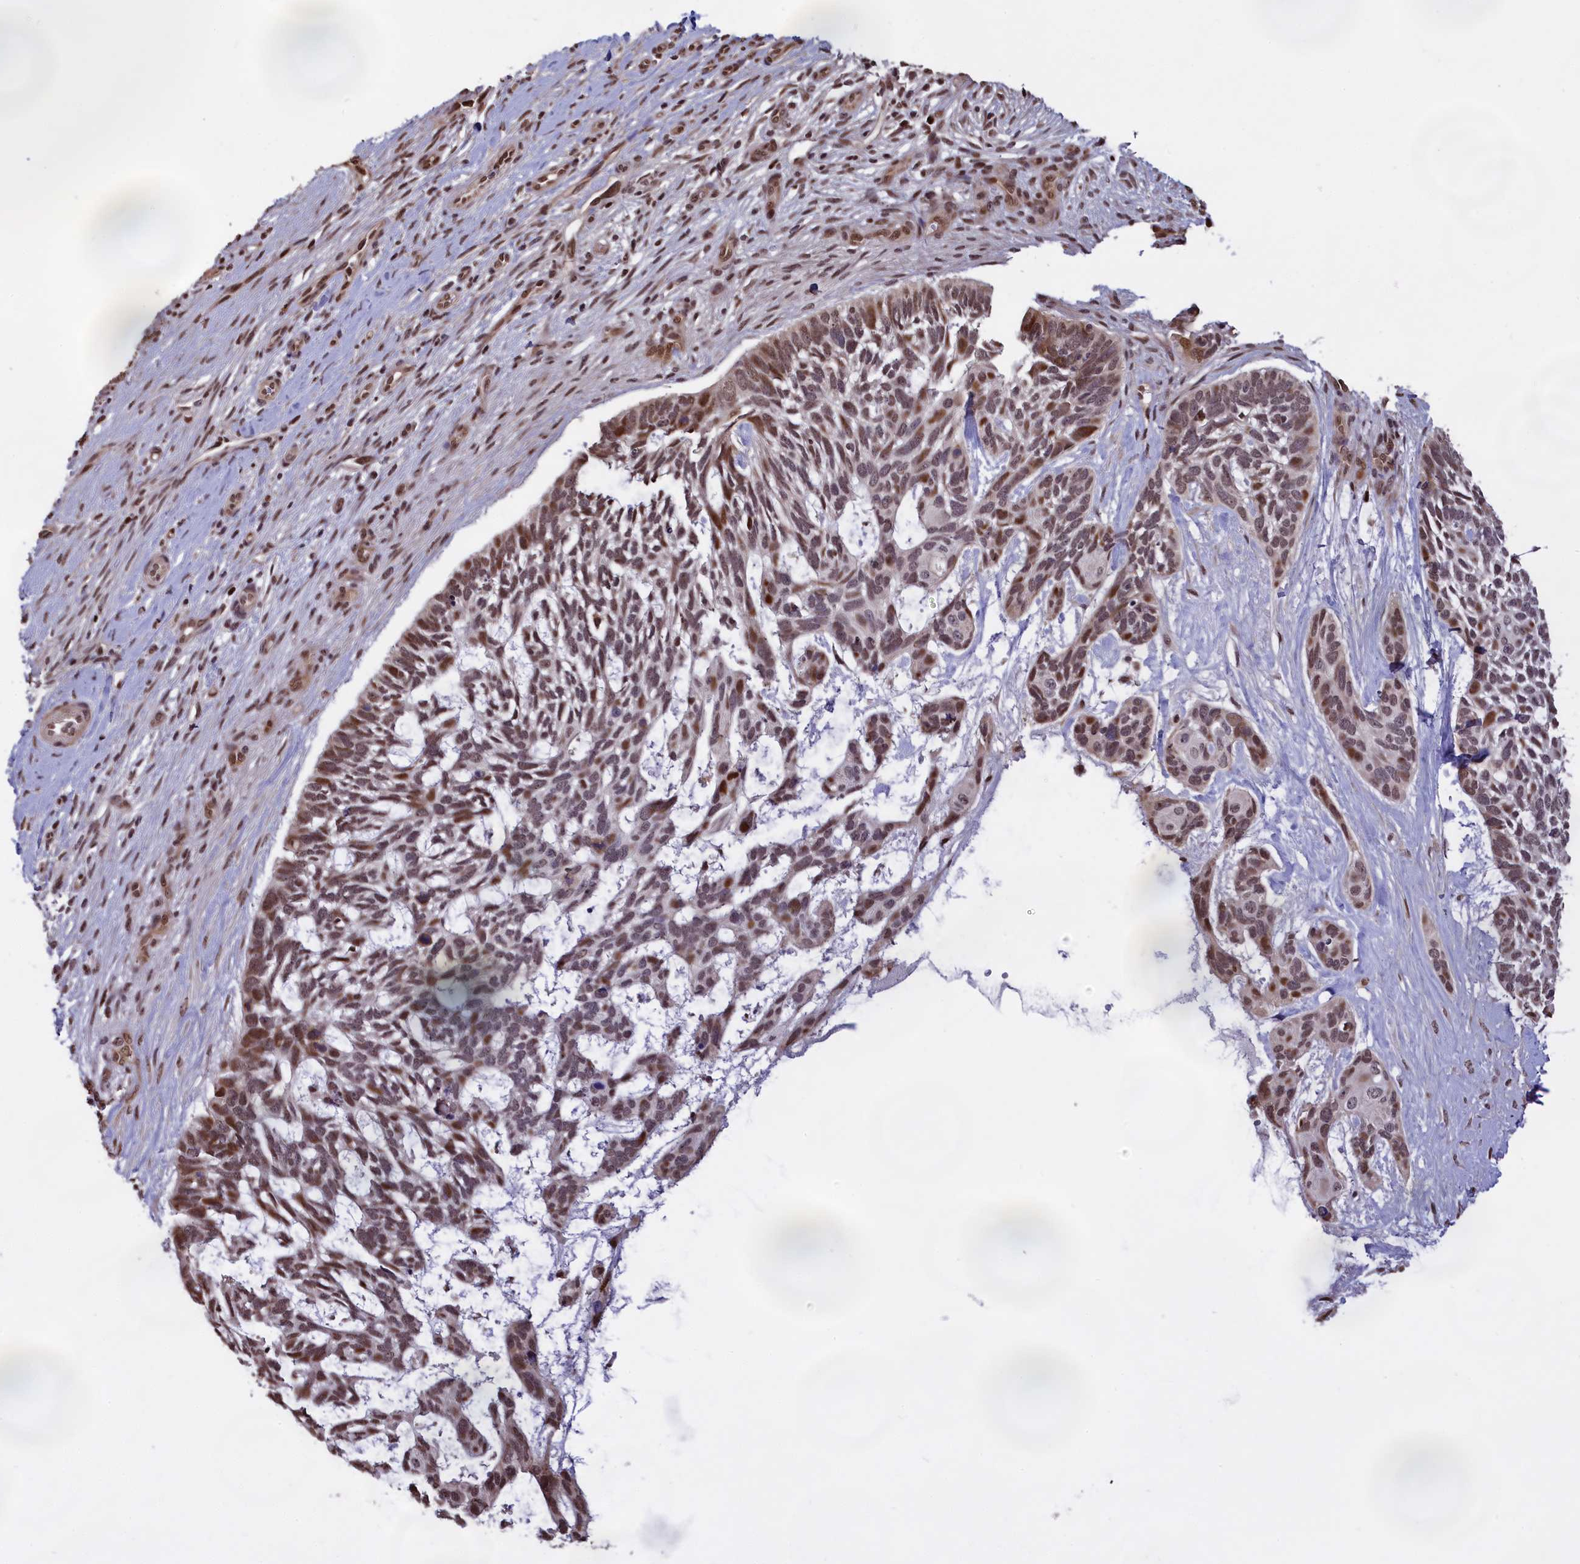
{"staining": {"intensity": "weak", "quantity": ">75%", "location": "nuclear"}, "tissue": "skin cancer", "cell_type": "Tumor cells", "image_type": "cancer", "snomed": [{"axis": "morphology", "description": "Basal cell carcinoma"}, {"axis": "topography", "description": "Skin"}], "caption": "Skin cancer (basal cell carcinoma) stained with DAB (3,3'-diaminobenzidine) immunohistochemistry (IHC) shows low levels of weak nuclear expression in about >75% of tumor cells. (Brightfield microscopy of DAB IHC at high magnification).", "gene": "RELB", "patient": {"sex": "male", "age": 88}}